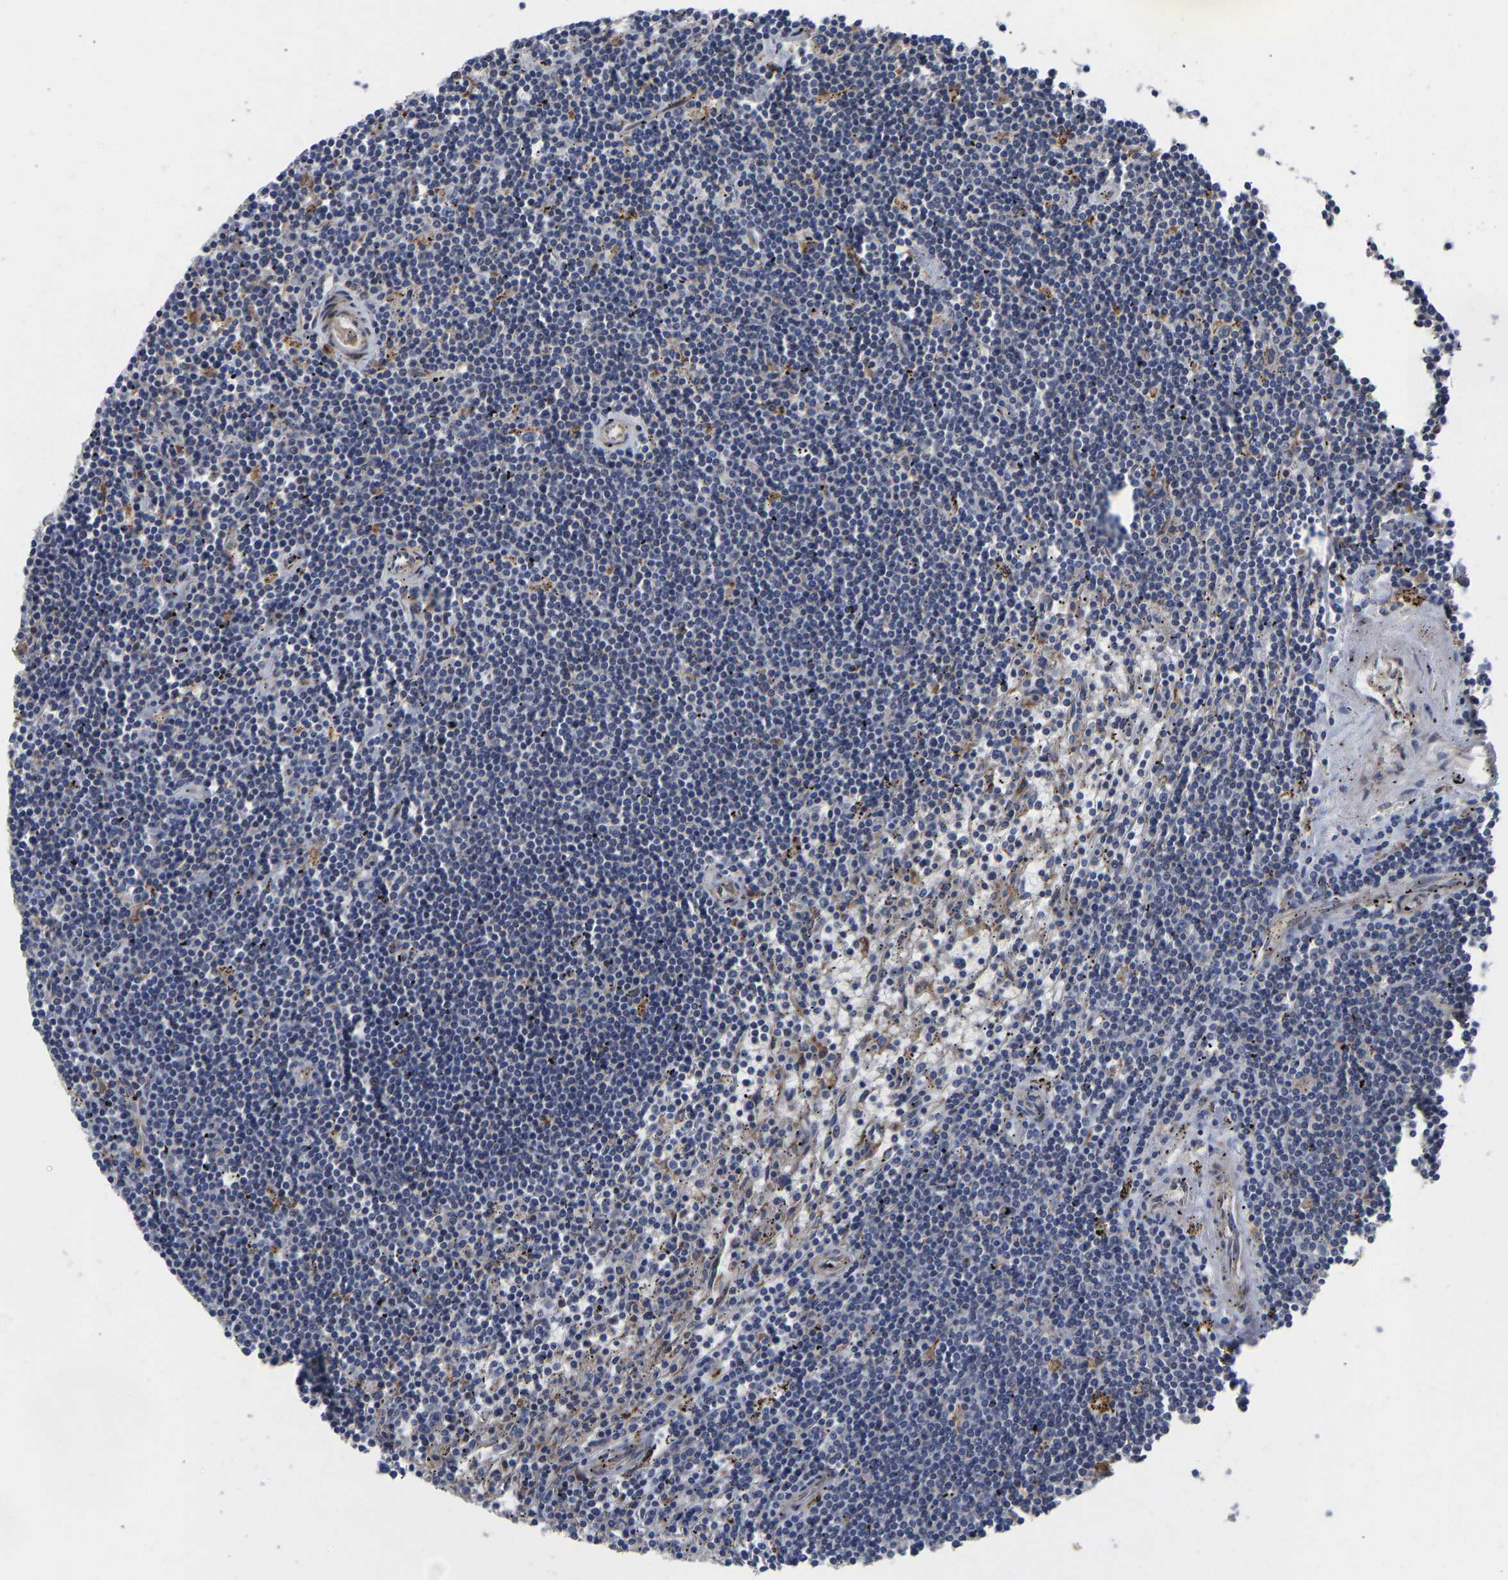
{"staining": {"intensity": "negative", "quantity": "none", "location": "none"}, "tissue": "lymphoma", "cell_type": "Tumor cells", "image_type": "cancer", "snomed": [{"axis": "morphology", "description": "Malignant lymphoma, non-Hodgkin's type, Low grade"}, {"axis": "topography", "description": "Spleen"}], "caption": "Image shows no protein expression in tumor cells of malignant lymphoma, non-Hodgkin's type (low-grade) tissue.", "gene": "TMEM38B", "patient": {"sex": "male", "age": 76}}